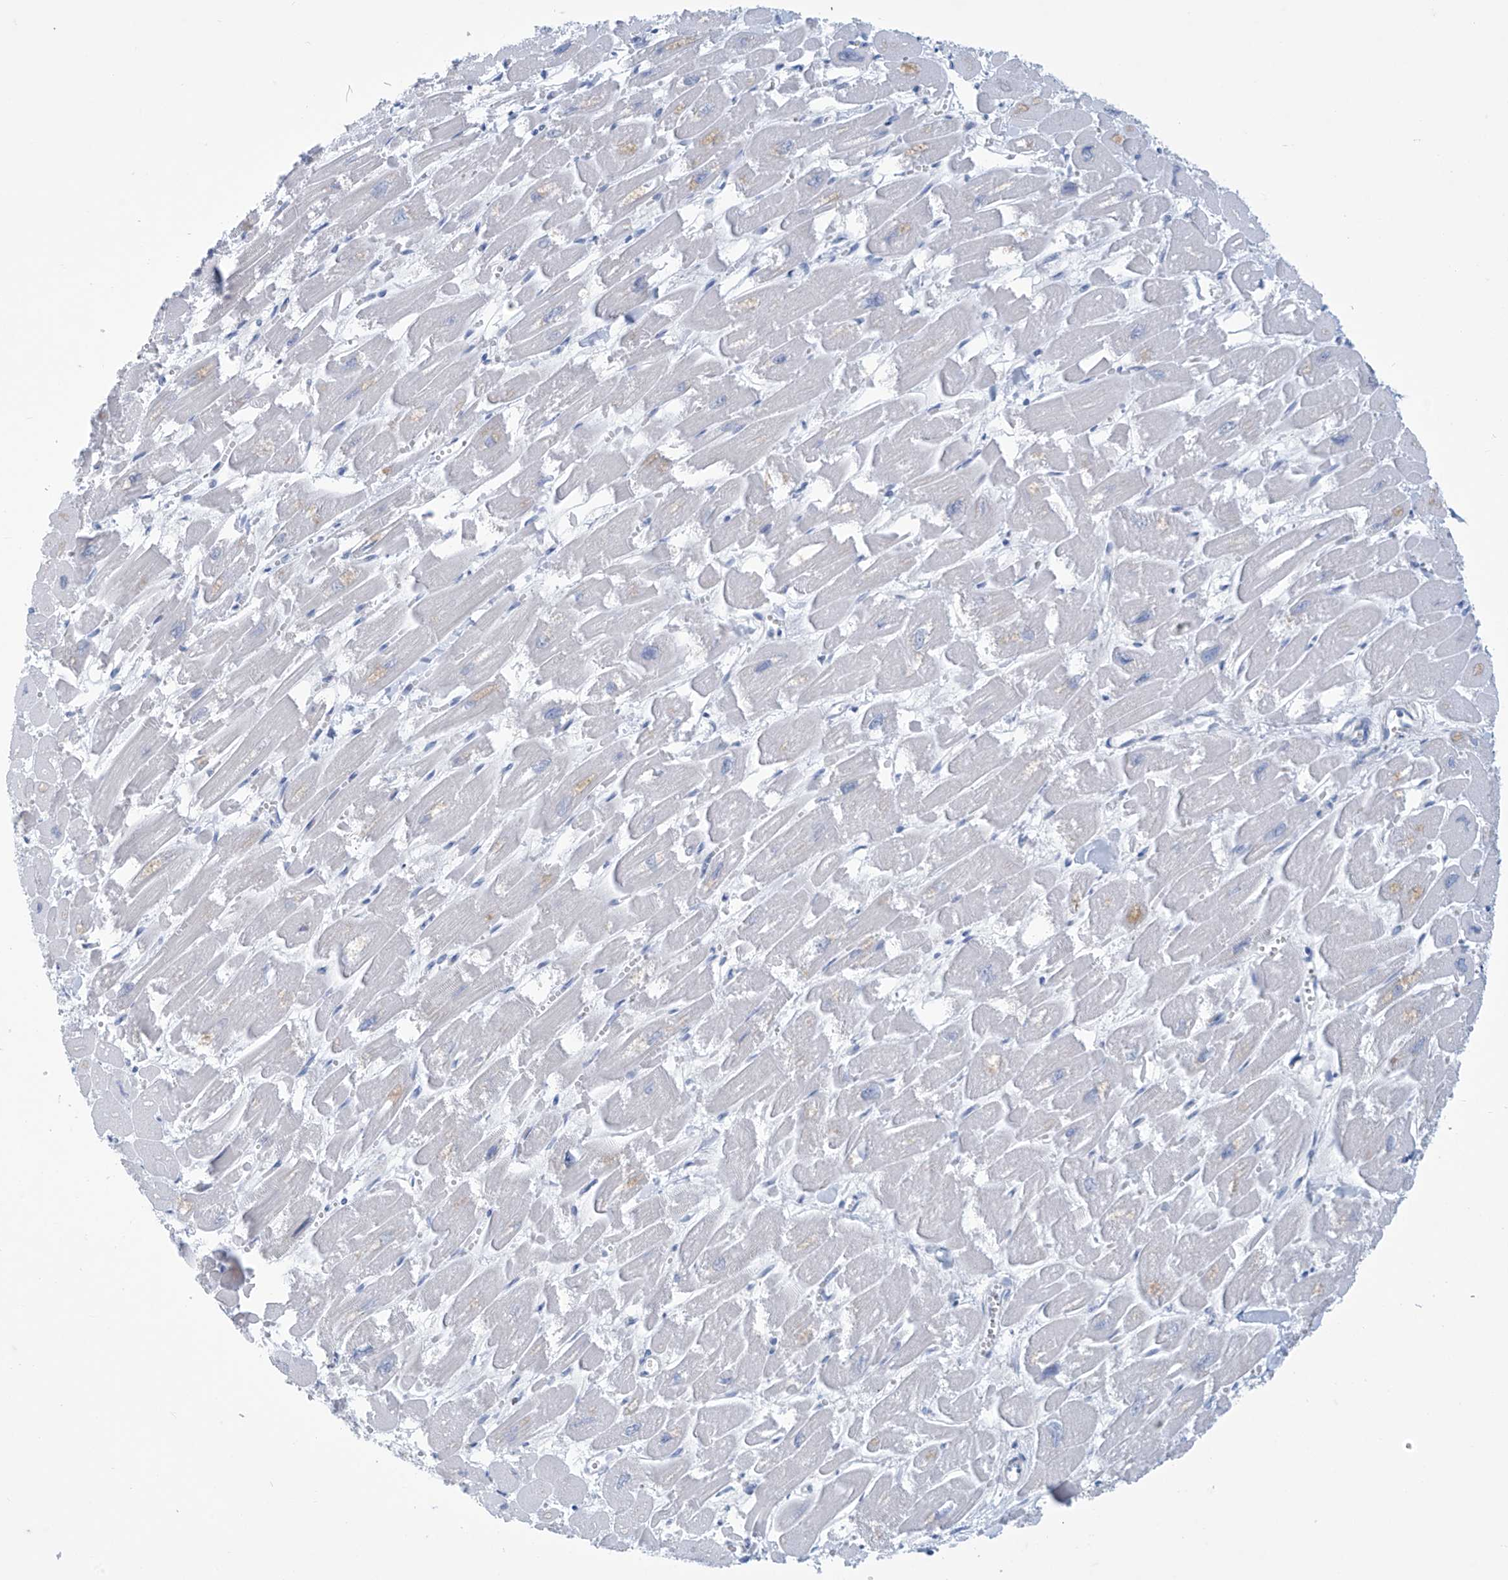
{"staining": {"intensity": "negative", "quantity": "none", "location": "none"}, "tissue": "heart muscle", "cell_type": "Cardiomyocytes", "image_type": "normal", "snomed": [{"axis": "morphology", "description": "Normal tissue, NOS"}, {"axis": "topography", "description": "Heart"}], "caption": "A high-resolution photomicrograph shows IHC staining of unremarkable heart muscle, which displays no significant staining in cardiomyocytes. (Immunohistochemistry (ihc), brightfield microscopy, high magnification).", "gene": "SLC35A5", "patient": {"sex": "male", "age": 54}}